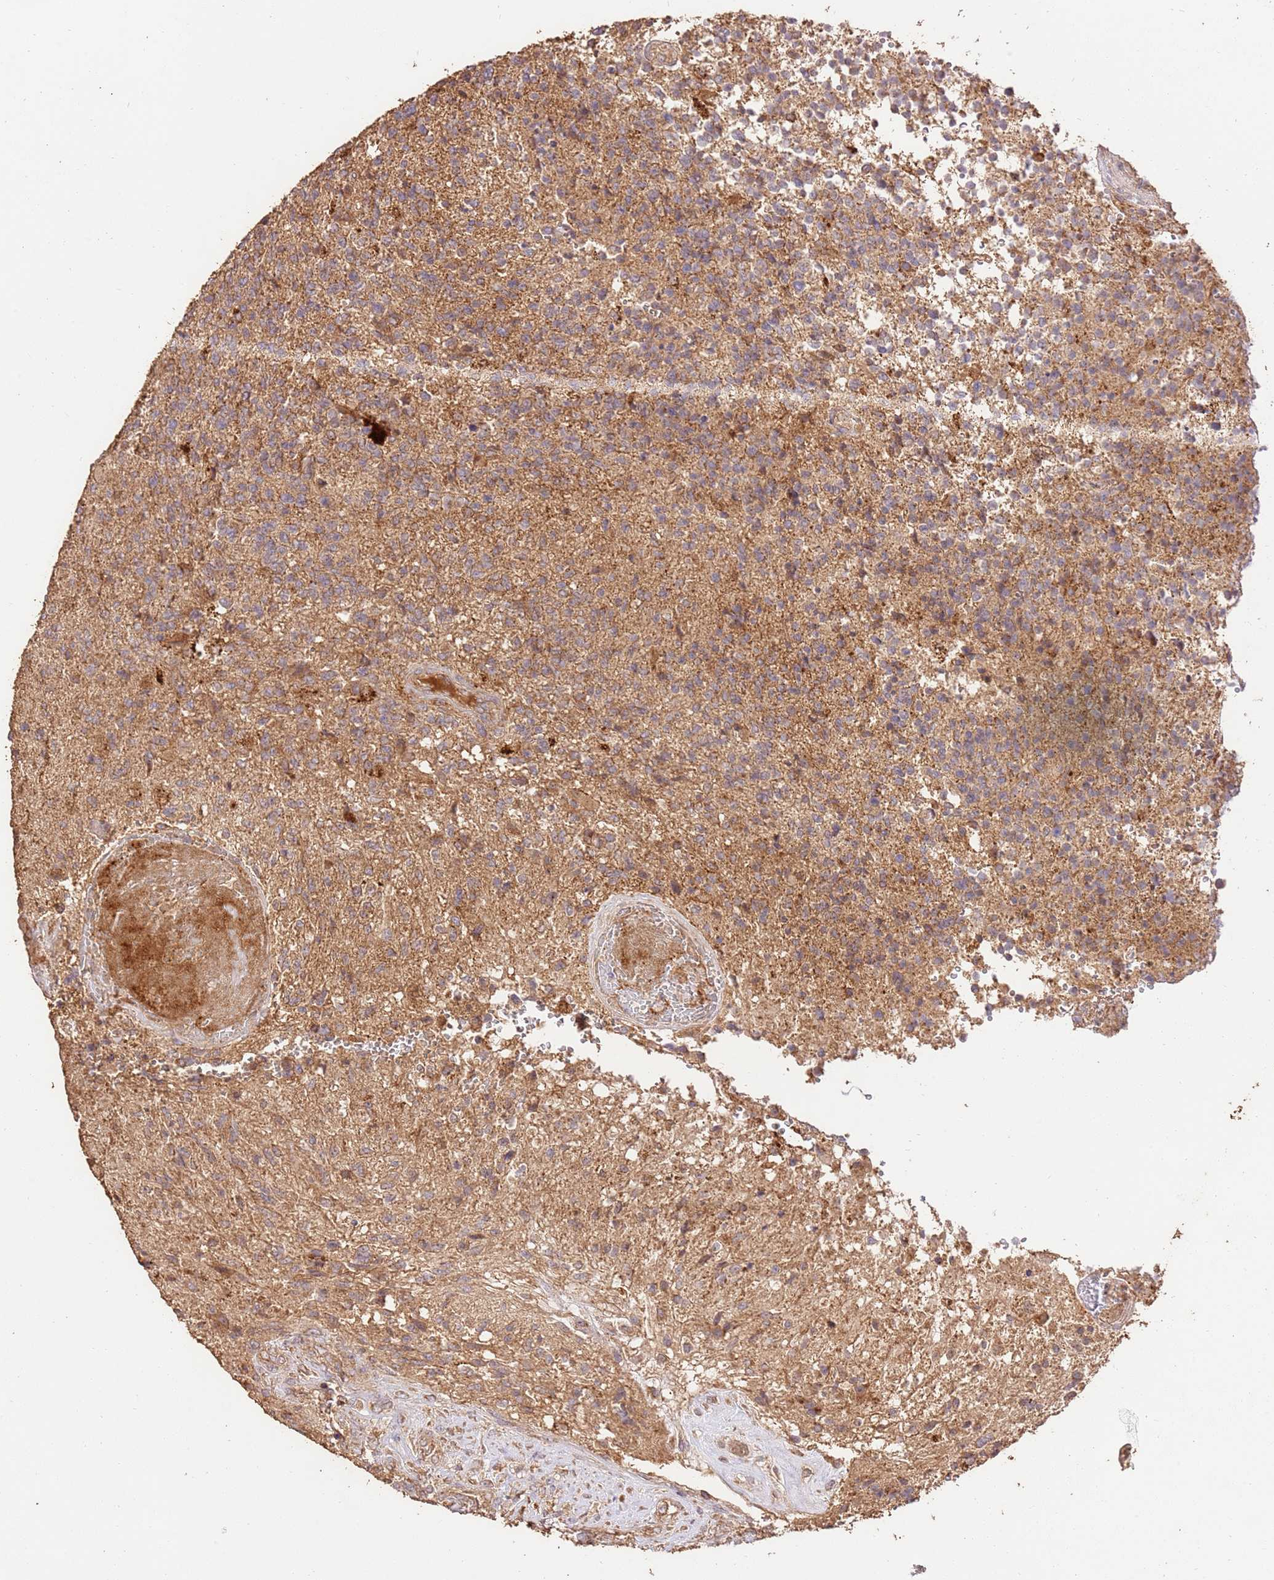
{"staining": {"intensity": "weak", "quantity": "25%-75%", "location": "cytoplasmic/membranous"}, "tissue": "glioma", "cell_type": "Tumor cells", "image_type": "cancer", "snomed": [{"axis": "morphology", "description": "Glioma, malignant, High grade"}, {"axis": "topography", "description": "Brain"}], "caption": "Protein expression analysis of human glioma reveals weak cytoplasmic/membranous staining in about 25%-75% of tumor cells.", "gene": "LRRC28", "patient": {"sex": "male", "age": 56}}